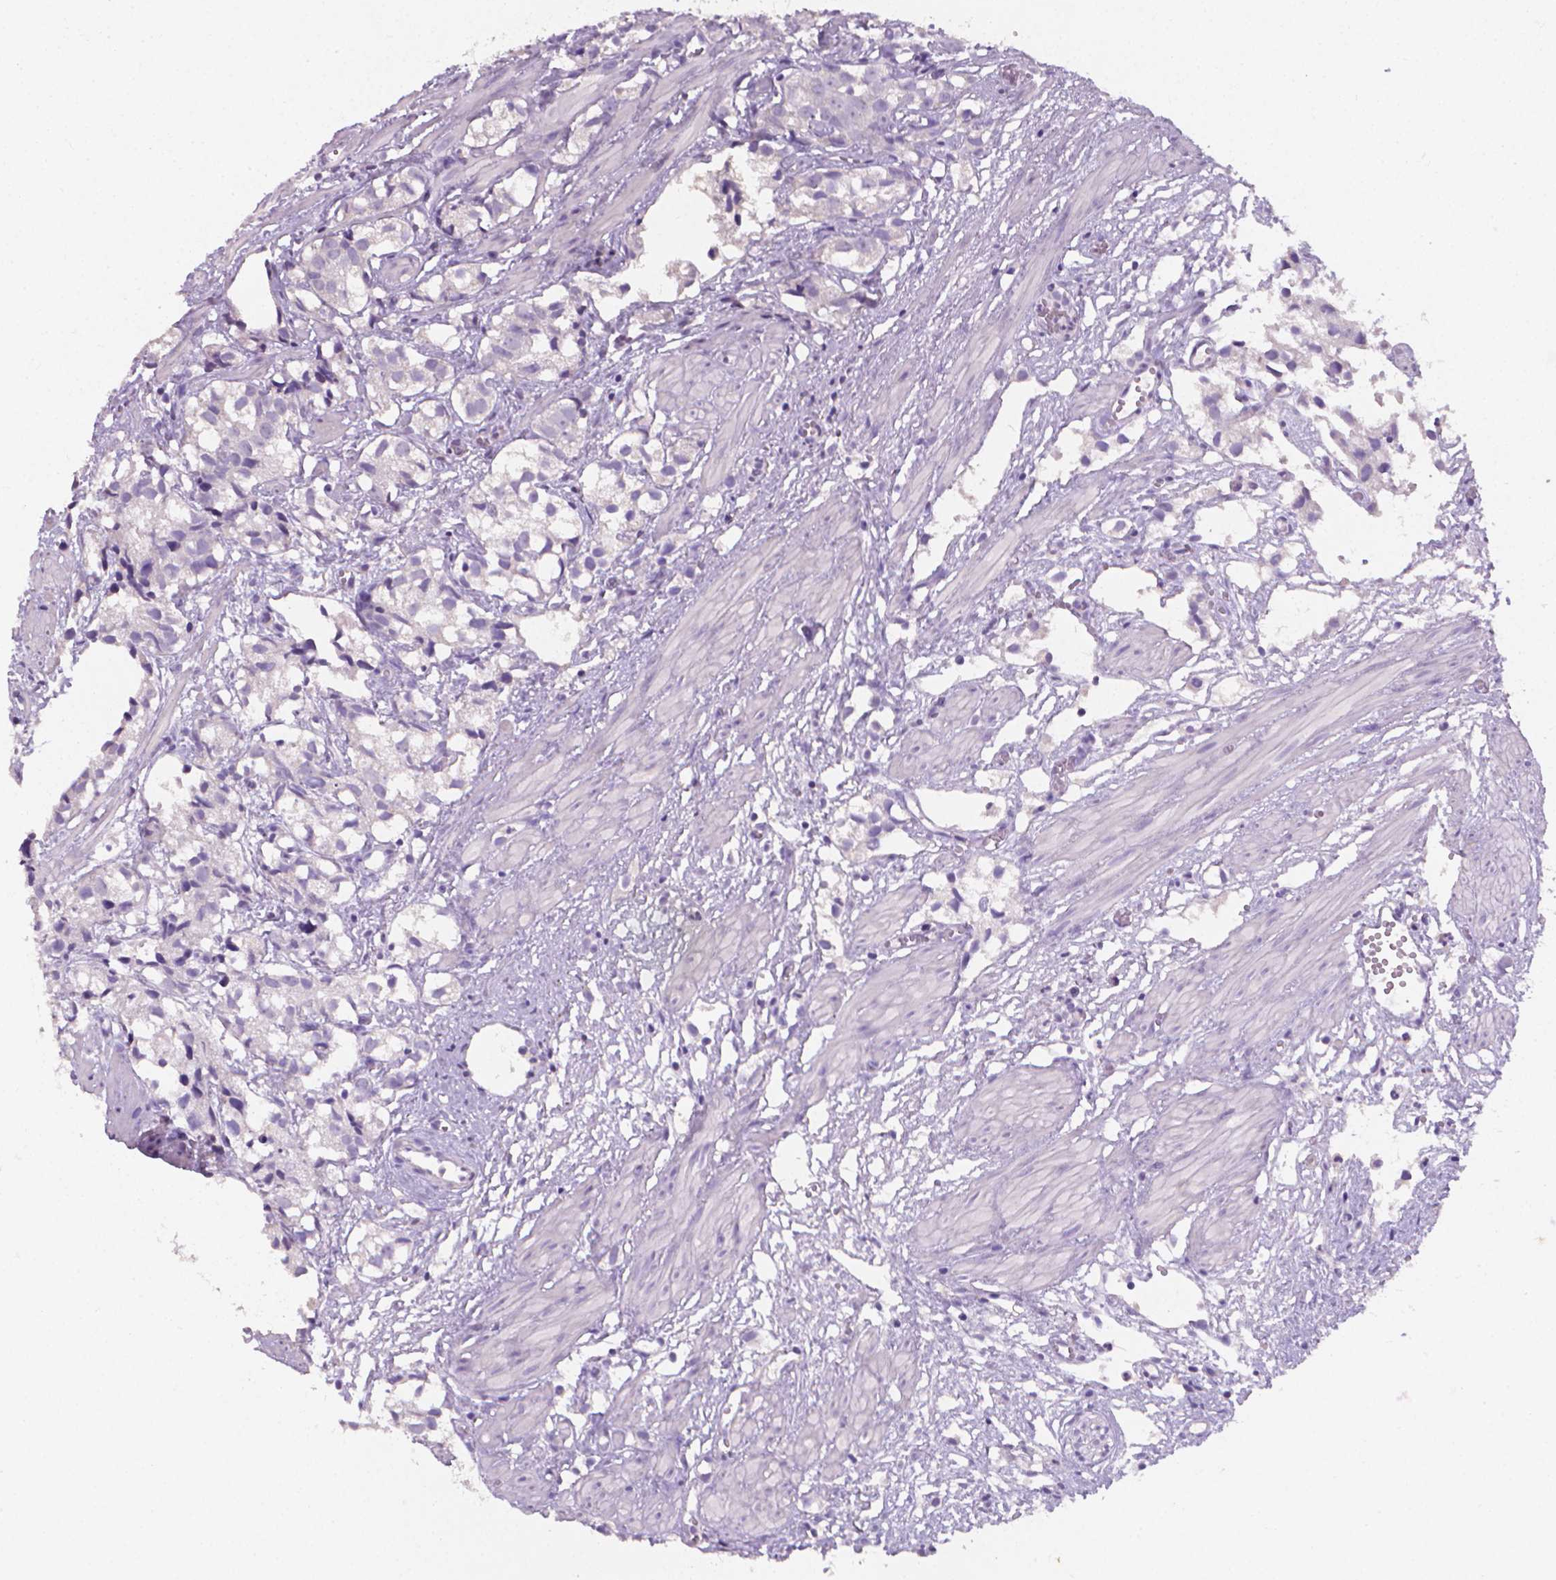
{"staining": {"intensity": "negative", "quantity": "none", "location": "none"}, "tissue": "prostate cancer", "cell_type": "Tumor cells", "image_type": "cancer", "snomed": [{"axis": "morphology", "description": "Adenocarcinoma, High grade"}, {"axis": "topography", "description": "Prostate"}], "caption": "DAB (3,3'-diaminobenzidine) immunohistochemical staining of human prostate cancer demonstrates no significant positivity in tumor cells. The staining is performed using DAB brown chromogen with nuclei counter-stained in using hematoxylin.", "gene": "XPNPEP2", "patient": {"sex": "male", "age": 68}}